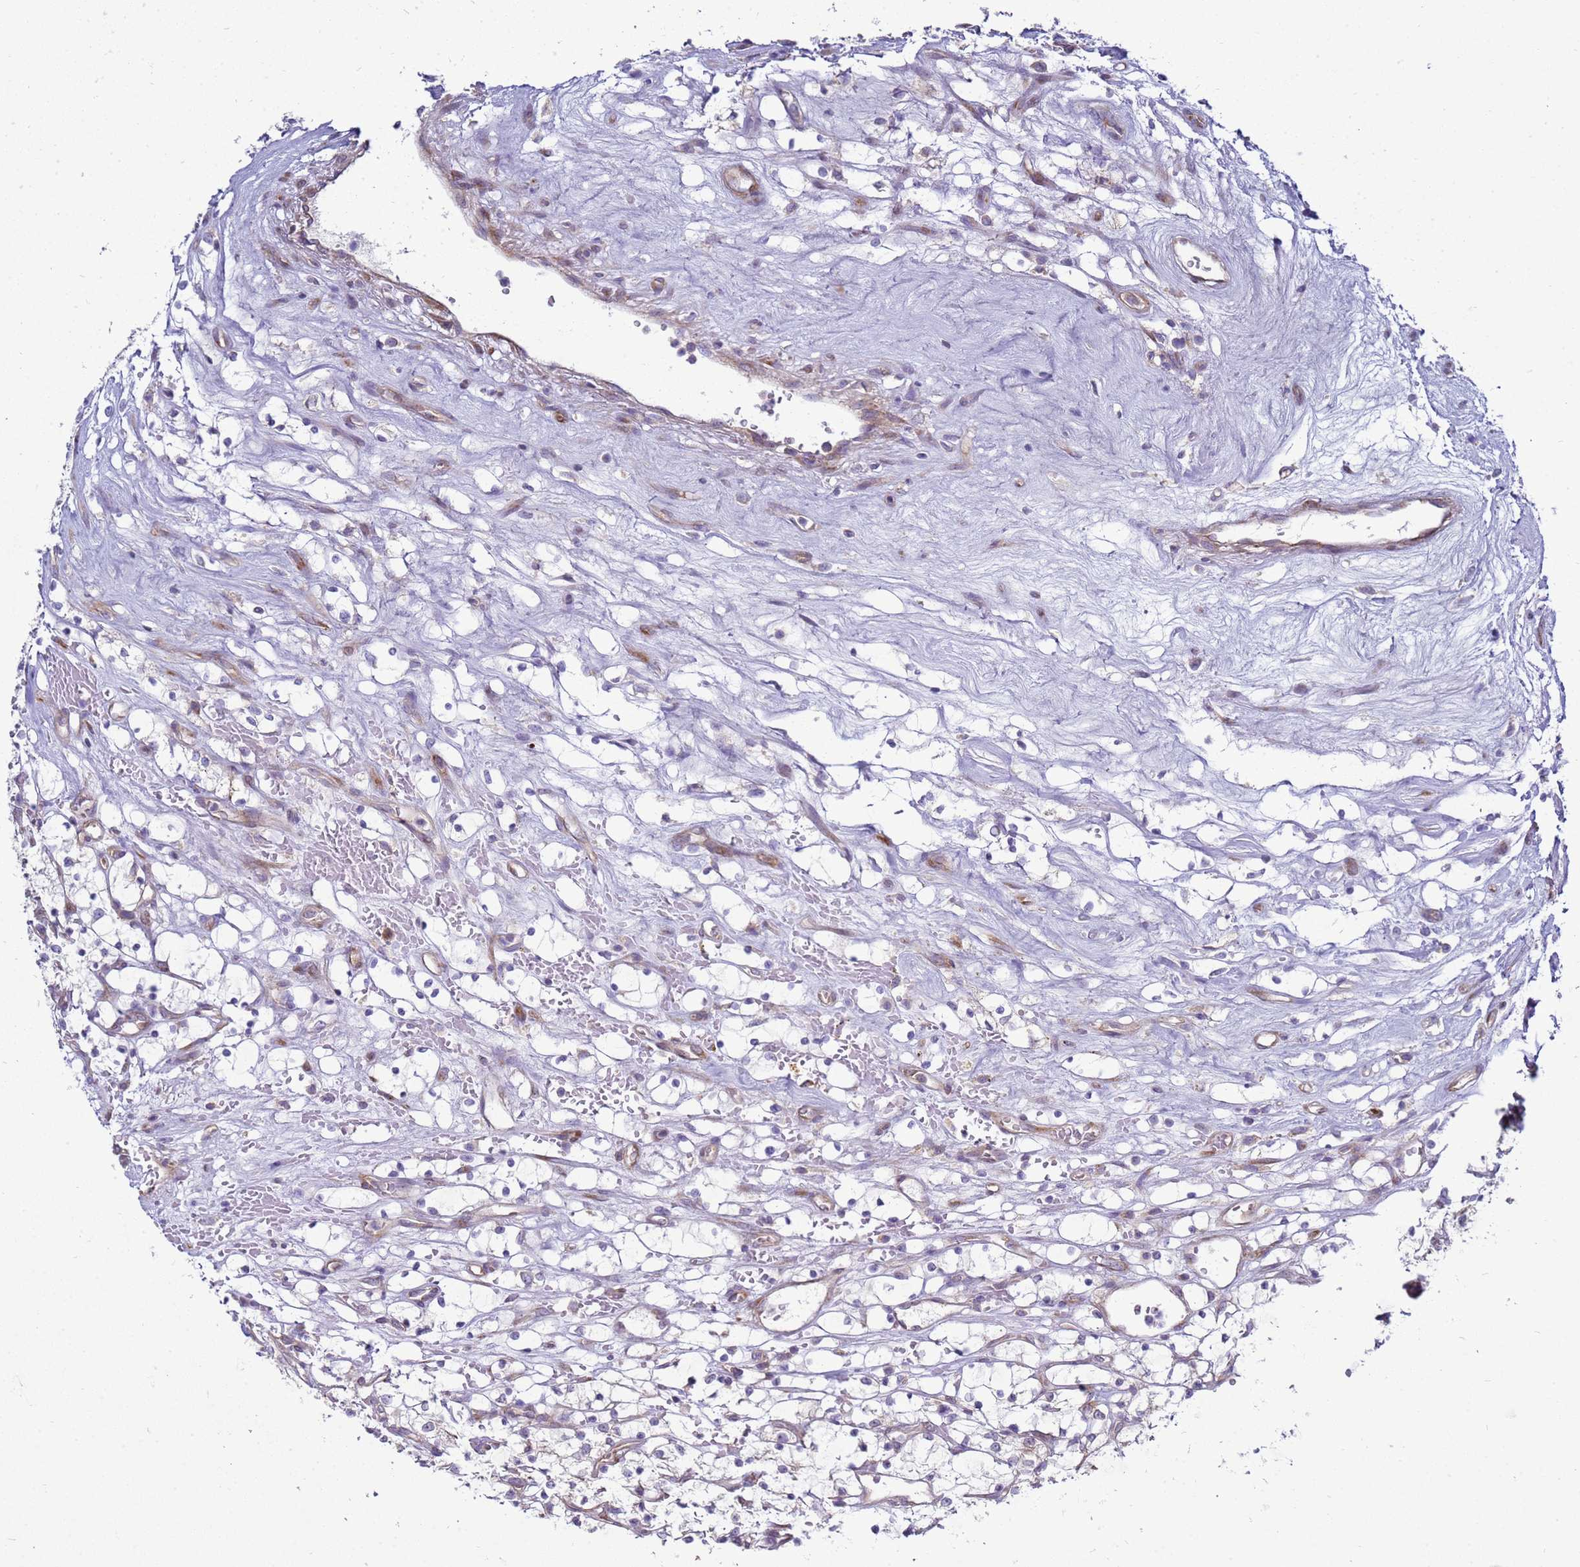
{"staining": {"intensity": "negative", "quantity": "none", "location": "none"}, "tissue": "renal cancer", "cell_type": "Tumor cells", "image_type": "cancer", "snomed": [{"axis": "morphology", "description": "Adenocarcinoma, NOS"}, {"axis": "topography", "description": "Kidney"}], "caption": "Tumor cells are negative for protein expression in human renal cancer. Brightfield microscopy of immunohistochemistry stained with DAB (3,3'-diaminobenzidine) (brown) and hematoxylin (blue), captured at high magnification.", "gene": "MON1B", "patient": {"sex": "female", "age": 69}}